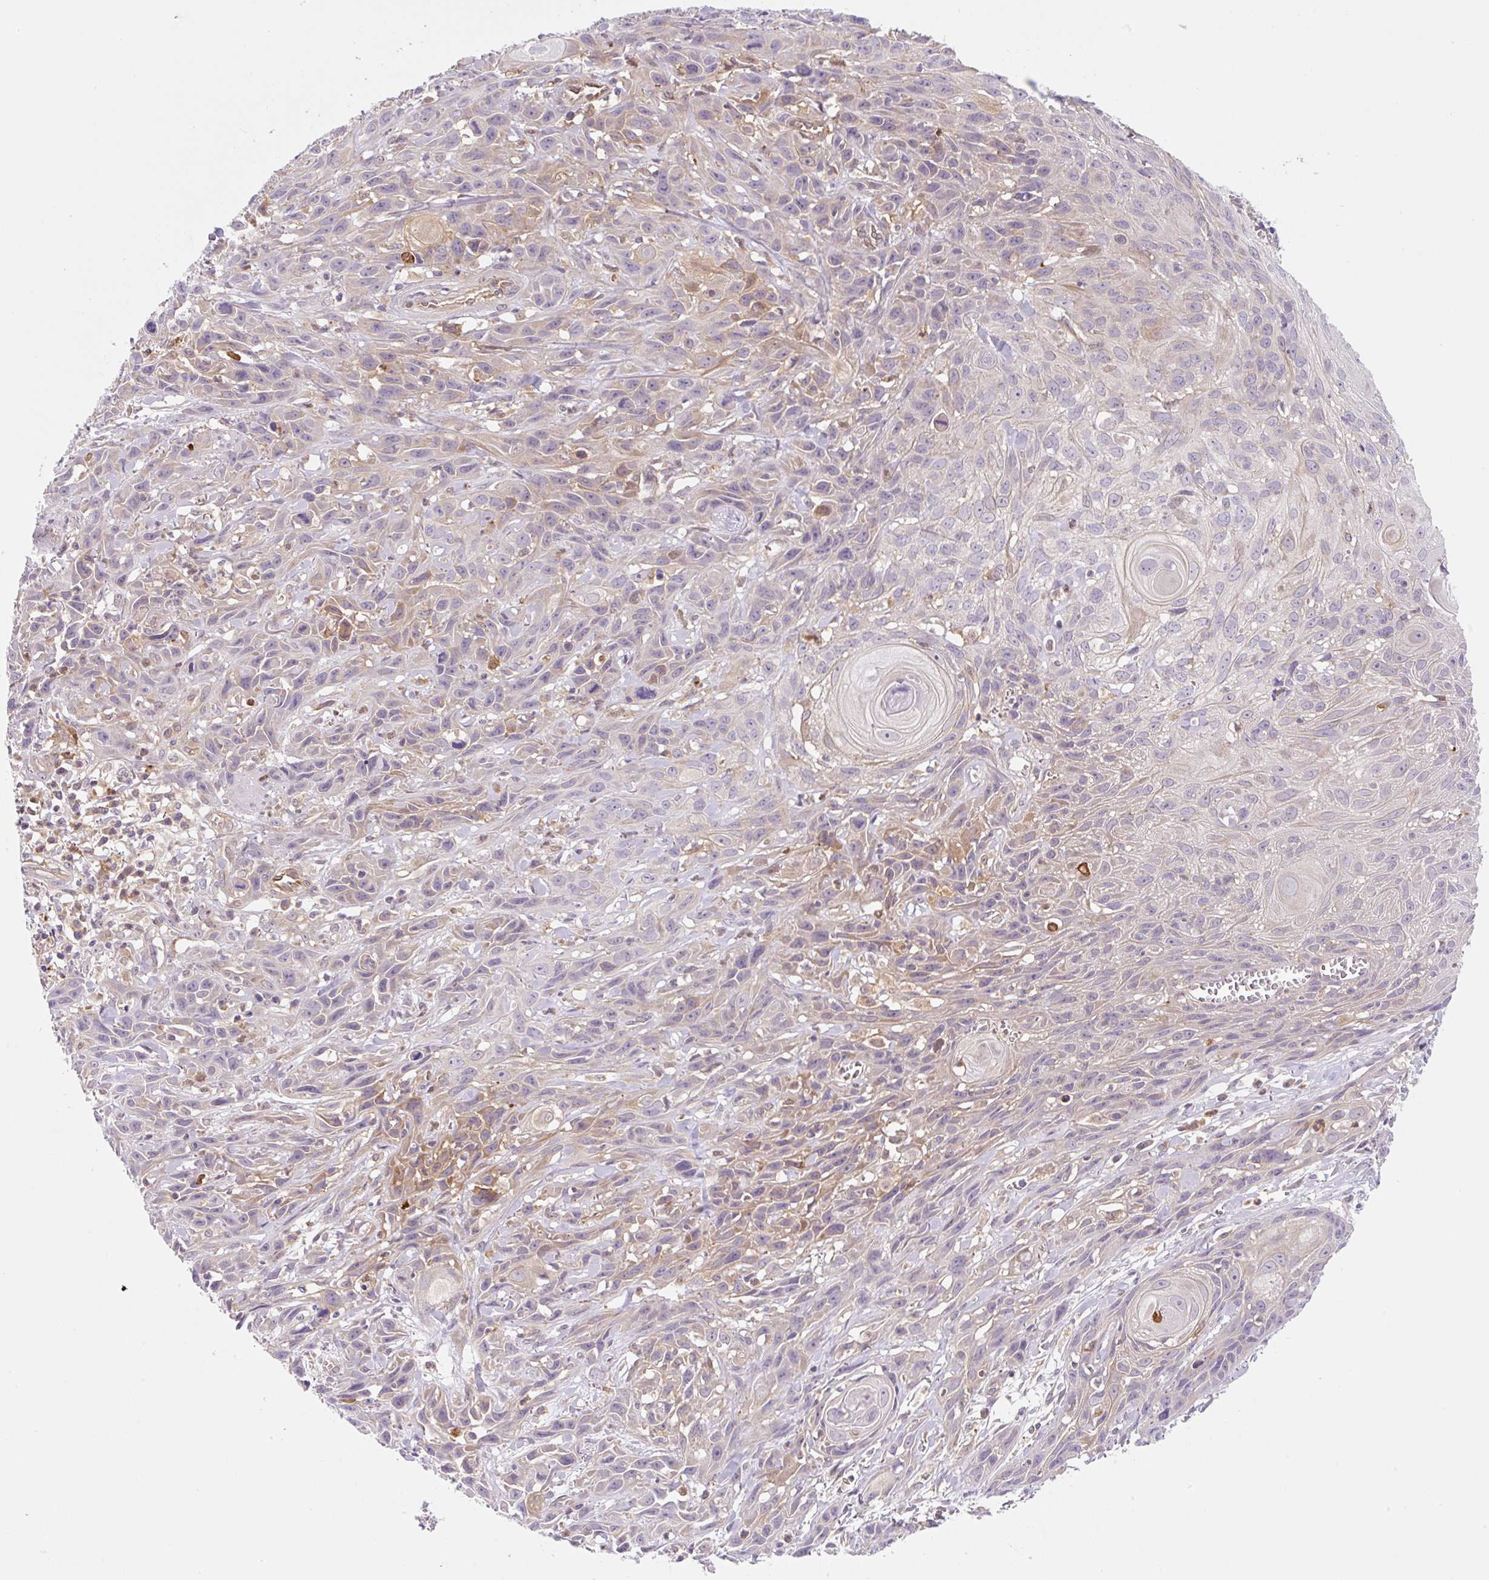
{"staining": {"intensity": "weak", "quantity": "<25%", "location": "cytoplasmic/membranous"}, "tissue": "skin cancer", "cell_type": "Tumor cells", "image_type": "cancer", "snomed": [{"axis": "morphology", "description": "Squamous cell carcinoma, NOS"}, {"axis": "topography", "description": "Skin"}, {"axis": "topography", "description": "Vulva"}], "caption": "Immunohistochemical staining of human squamous cell carcinoma (skin) exhibits no significant positivity in tumor cells. (DAB (3,3'-diaminobenzidine) immunohistochemistry (IHC) with hematoxylin counter stain).", "gene": "OMA1", "patient": {"sex": "female", "age": 83}}